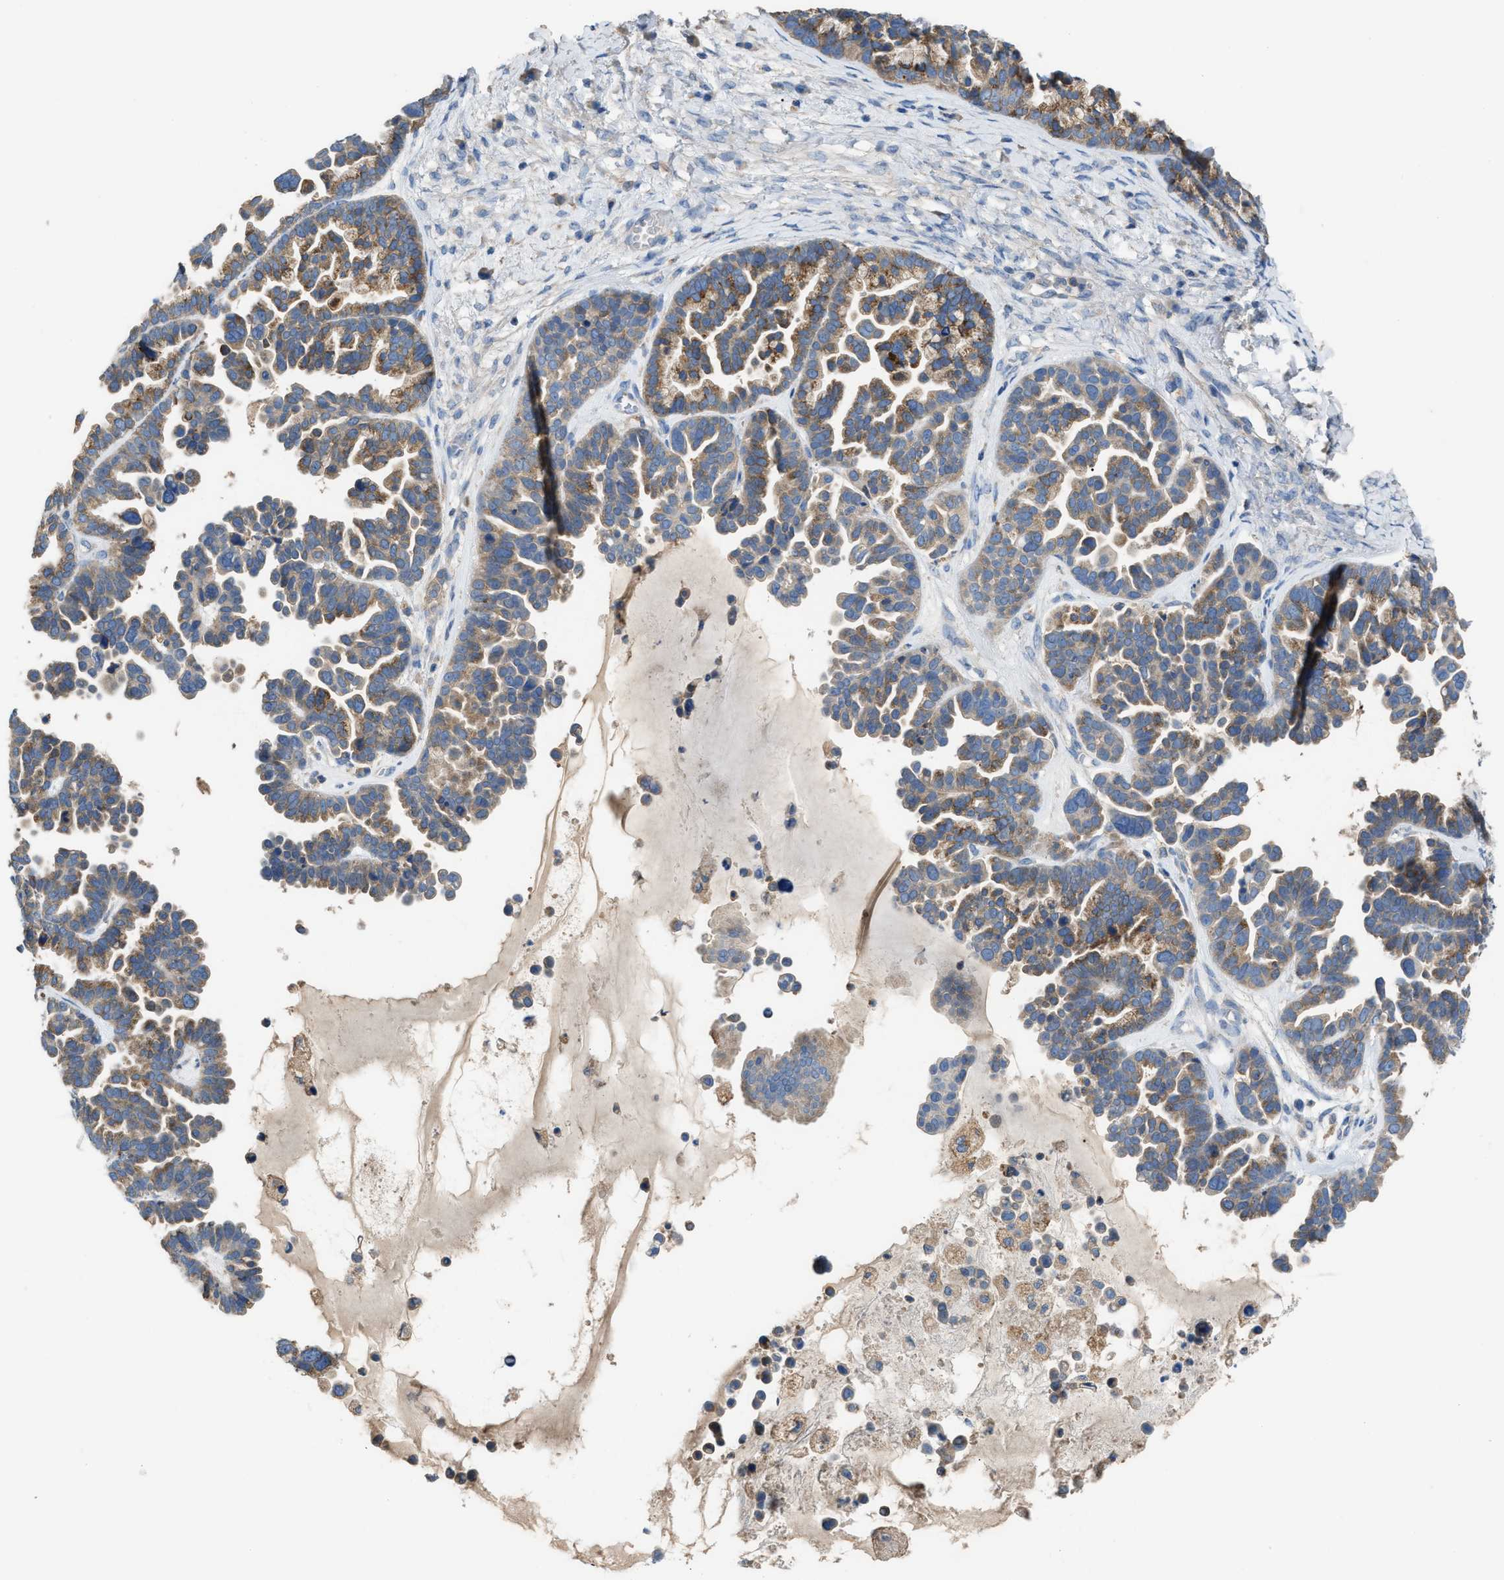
{"staining": {"intensity": "moderate", "quantity": "25%-75%", "location": "cytoplasmic/membranous"}, "tissue": "ovarian cancer", "cell_type": "Tumor cells", "image_type": "cancer", "snomed": [{"axis": "morphology", "description": "Cystadenocarcinoma, serous, NOS"}, {"axis": "topography", "description": "Ovary"}], "caption": "Immunohistochemical staining of human ovarian cancer (serous cystadenocarcinoma) exhibits medium levels of moderate cytoplasmic/membranous protein positivity in about 25%-75% of tumor cells.", "gene": "AOAH", "patient": {"sex": "female", "age": 56}}